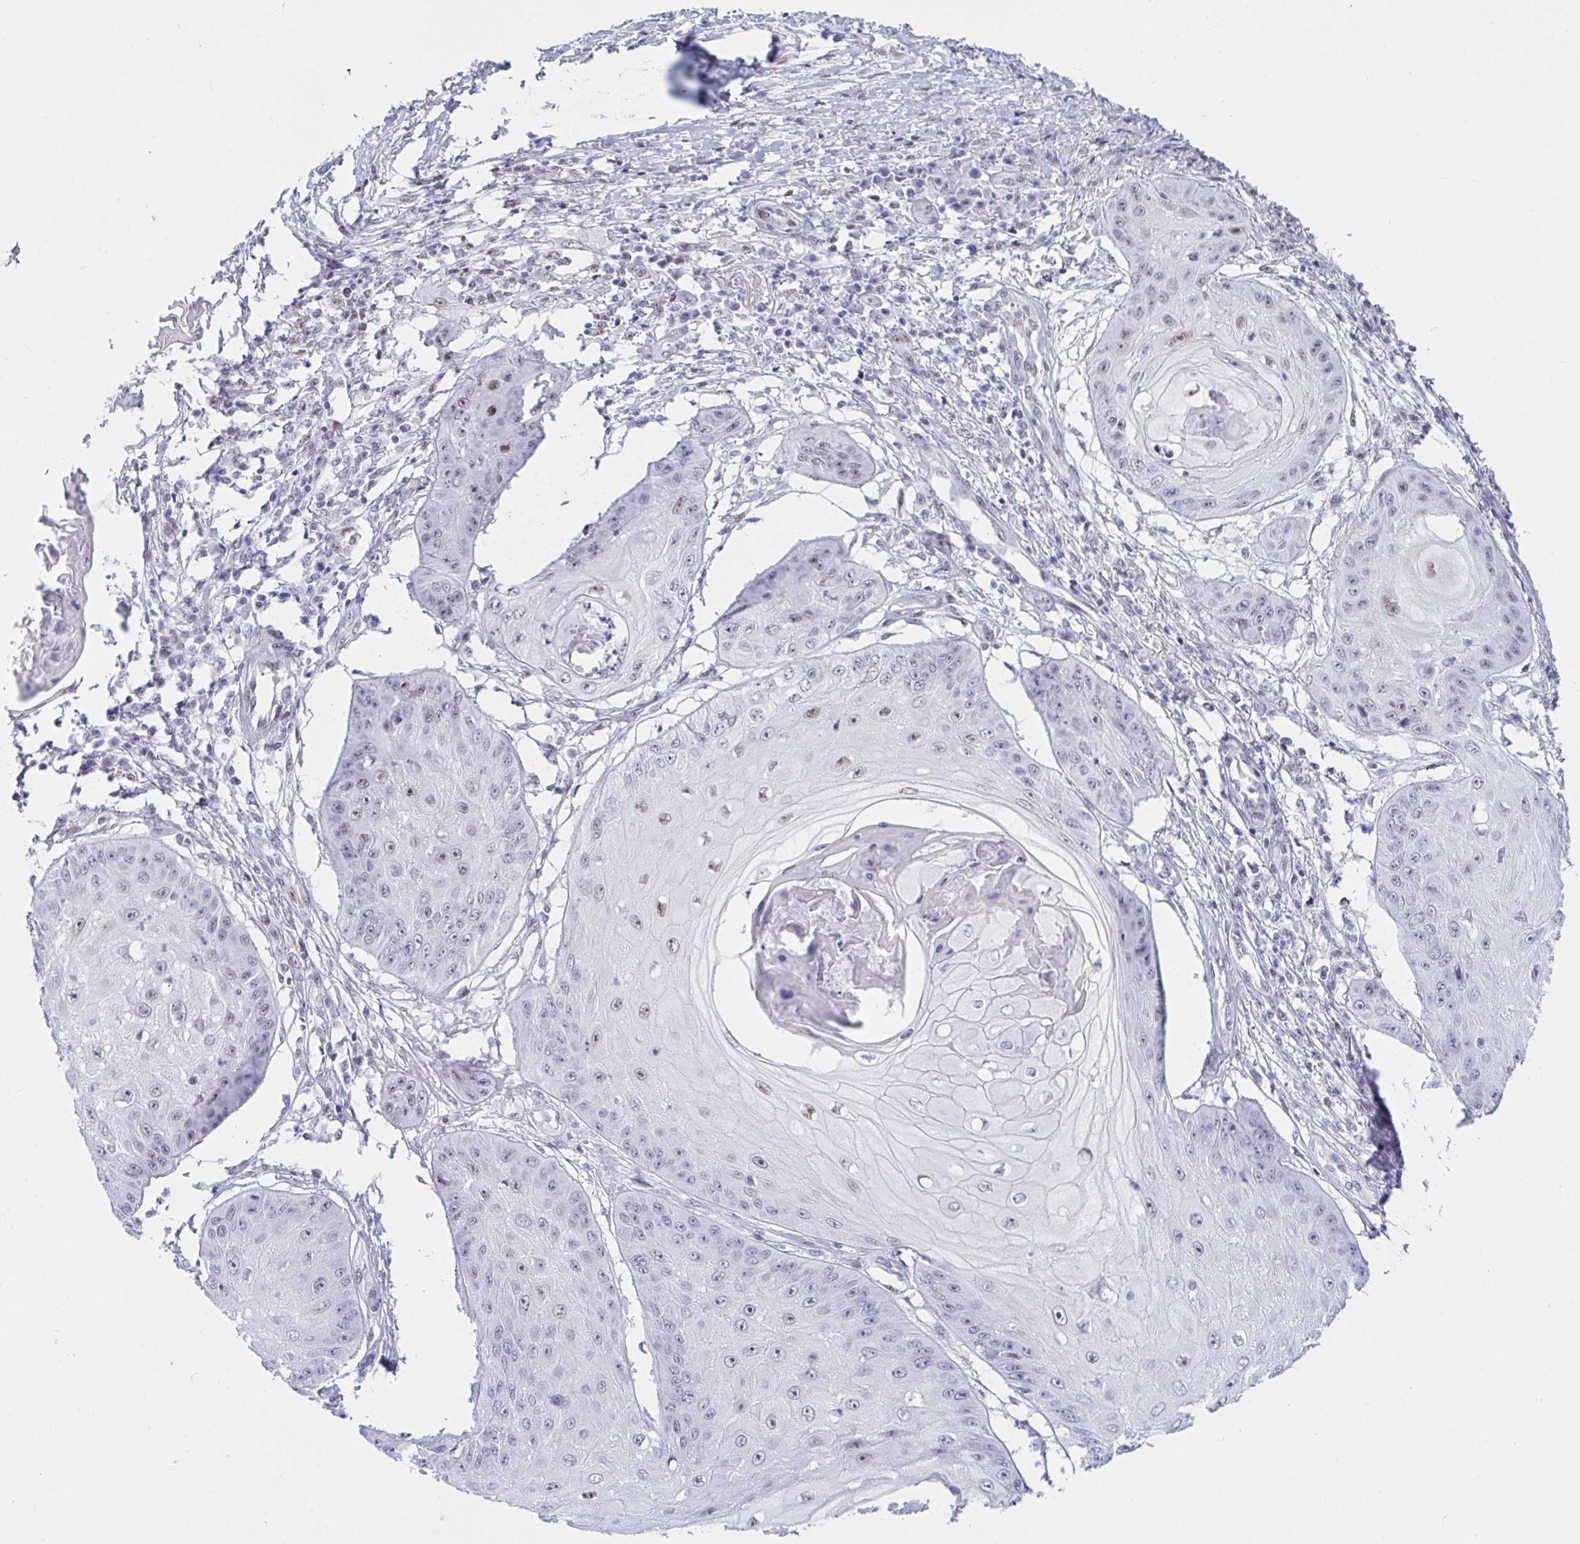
{"staining": {"intensity": "negative", "quantity": "none", "location": "none"}, "tissue": "skin cancer", "cell_type": "Tumor cells", "image_type": "cancer", "snomed": [{"axis": "morphology", "description": "Squamous cell carcinoma, NOS"}, {"axis": "topography", "description": "Skin"}], "caption": "High power microscopy histopathology image of an immunohistochemistry (IHC) micrograph of squamous cell carcinoma (skin), revealing no significant positivity in tumor cells.", "gene": "IKZF2", "patient": {"sex": "male", "age": 70}}